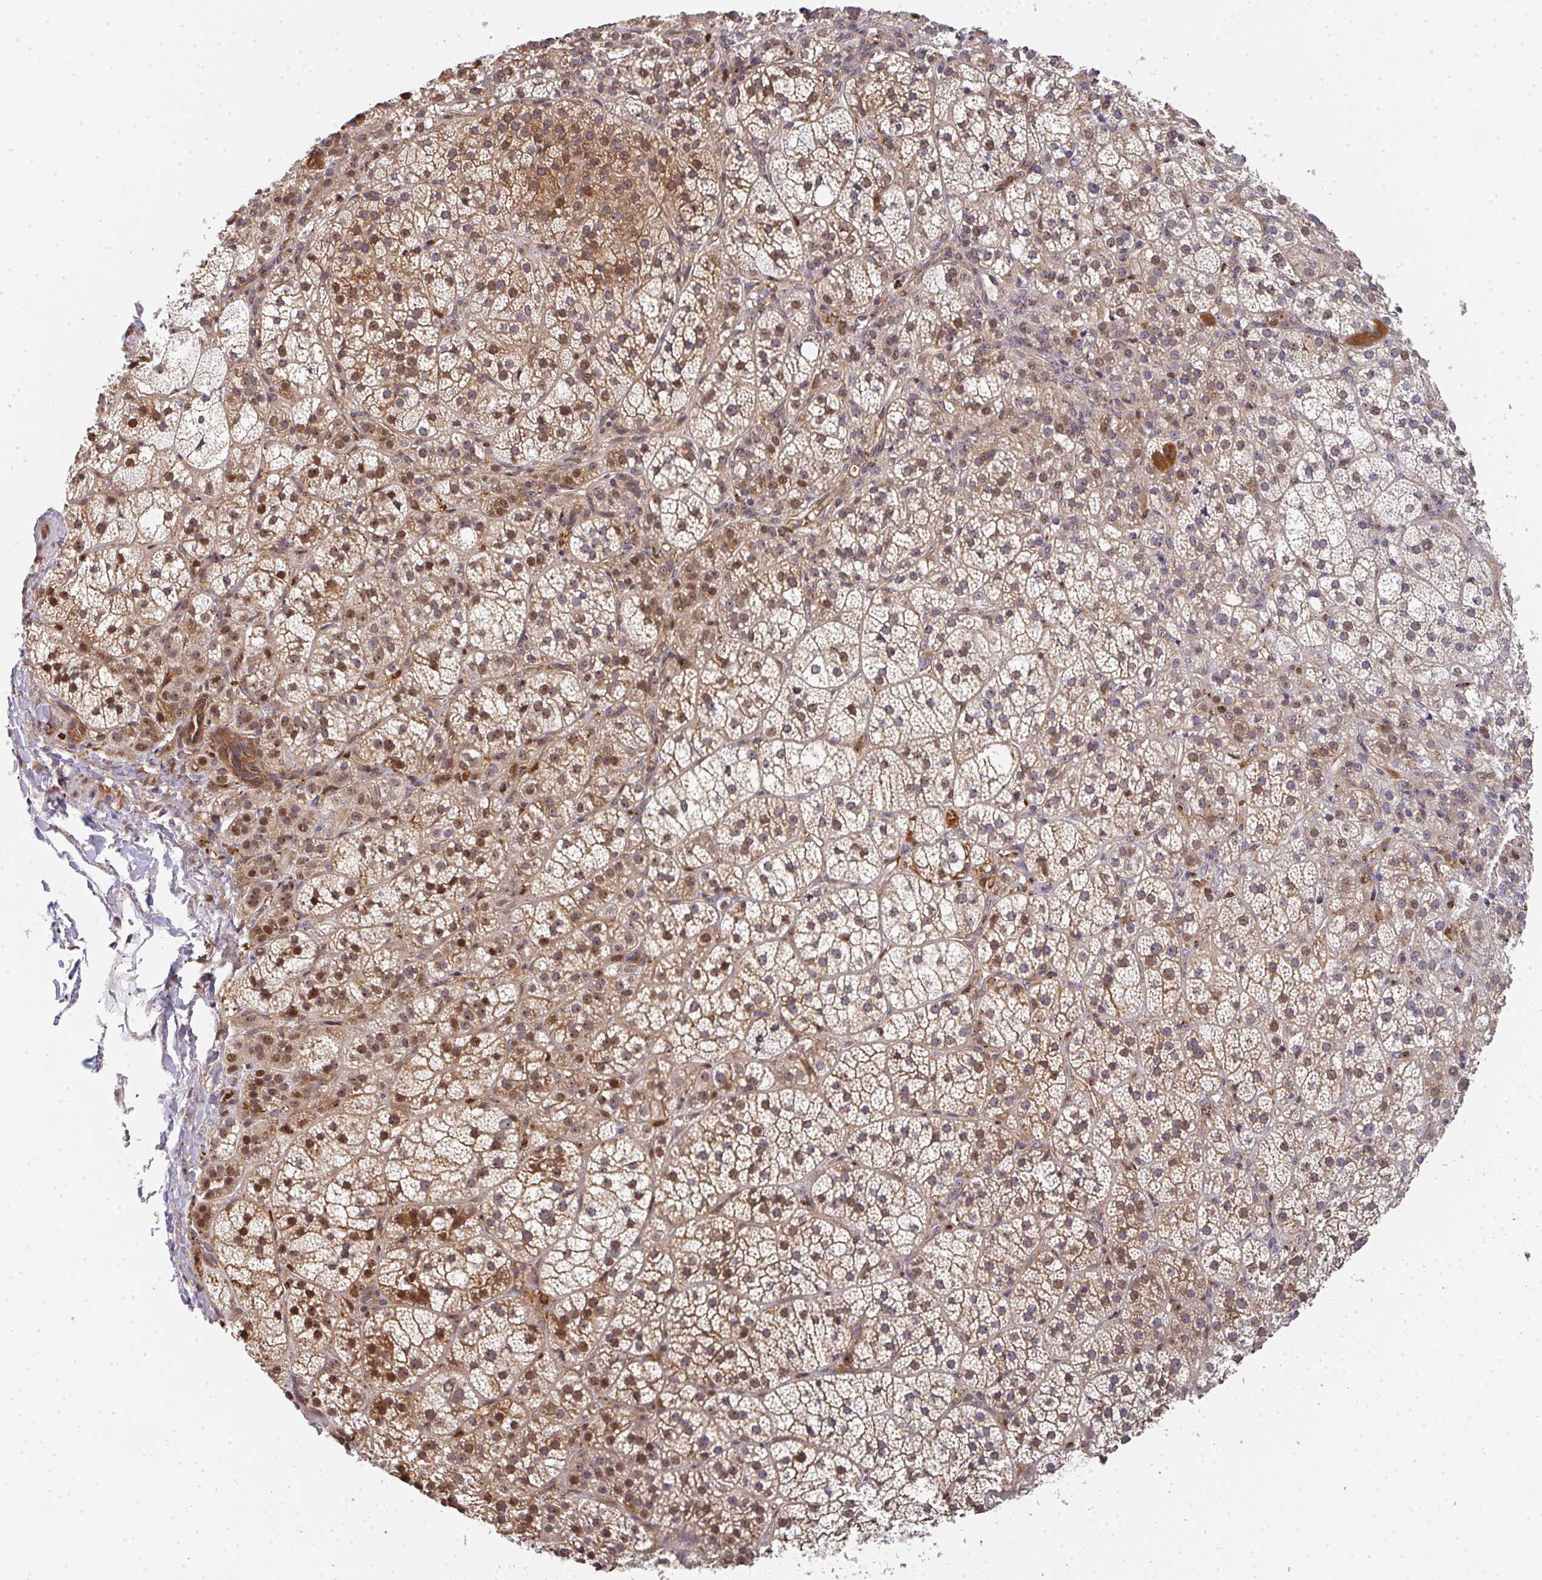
{"staining": {"intensity": "moderate", "quantity": ">75%", "location": "cytoplasmic/membranous,nuclear"}, "tissue": "adrenal gland", "cell_type": "Glandular cells", "image_type": "normal", "snomed": [{"axis": "morphology", "description": "Normal tissue, NOS"}, {"axis": "topography", "description": "Adrenal gland"}], "caption": "DAB (3,3'-diaminobenzidine) immunohistochemical staining of benign adrenal gland exhibits moderate cytoplasmic/membranous,nuclear protein expression in about >75% of glandular cells.", "gene": "SIMC1", "patient": {"sex": "female", "age": 60}}